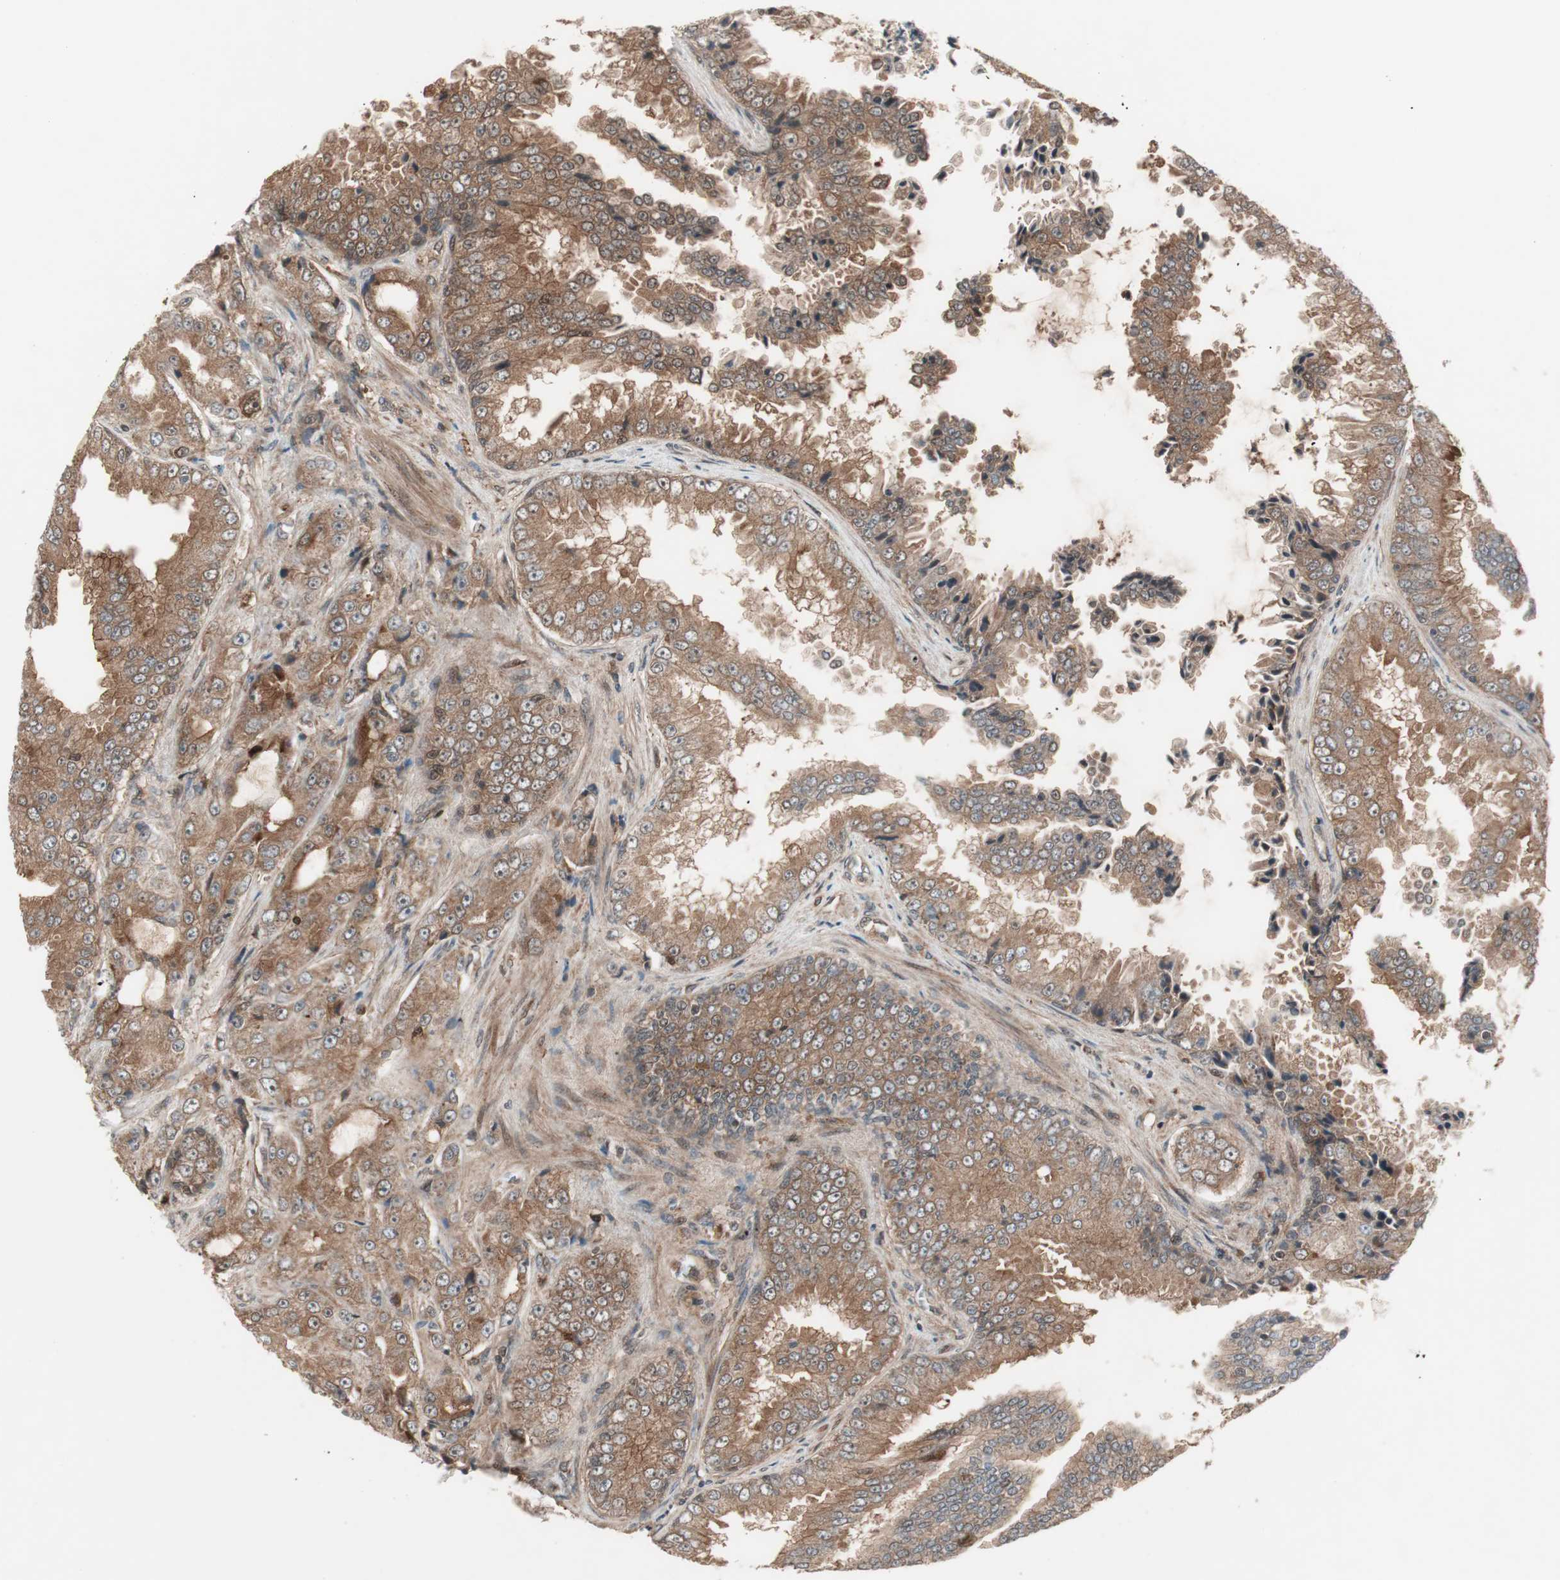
{"staining": {"intensity": "moderate", "quantity": ">75%", "location": "cytoplasmic/membranous"}, "tissue": "prostate cancer", "cell_type": "Tumor cells", "image_type": "cancer", "snomed": [{"axis": "morphology", "description": "Adenocarcinoma, High grade"}, {"axis": "topography", "description": "Prostate"}], "caption": "A photomicrograph showing moderate cytoplasmic/membranous staining in approximately >75% of tumor cells in prostate high-grade adenocarcinoma, as visualized by brown immunohistochemical staining.", "gene": "PRKG2", "patient": {"sex": "male", "age": 73}}